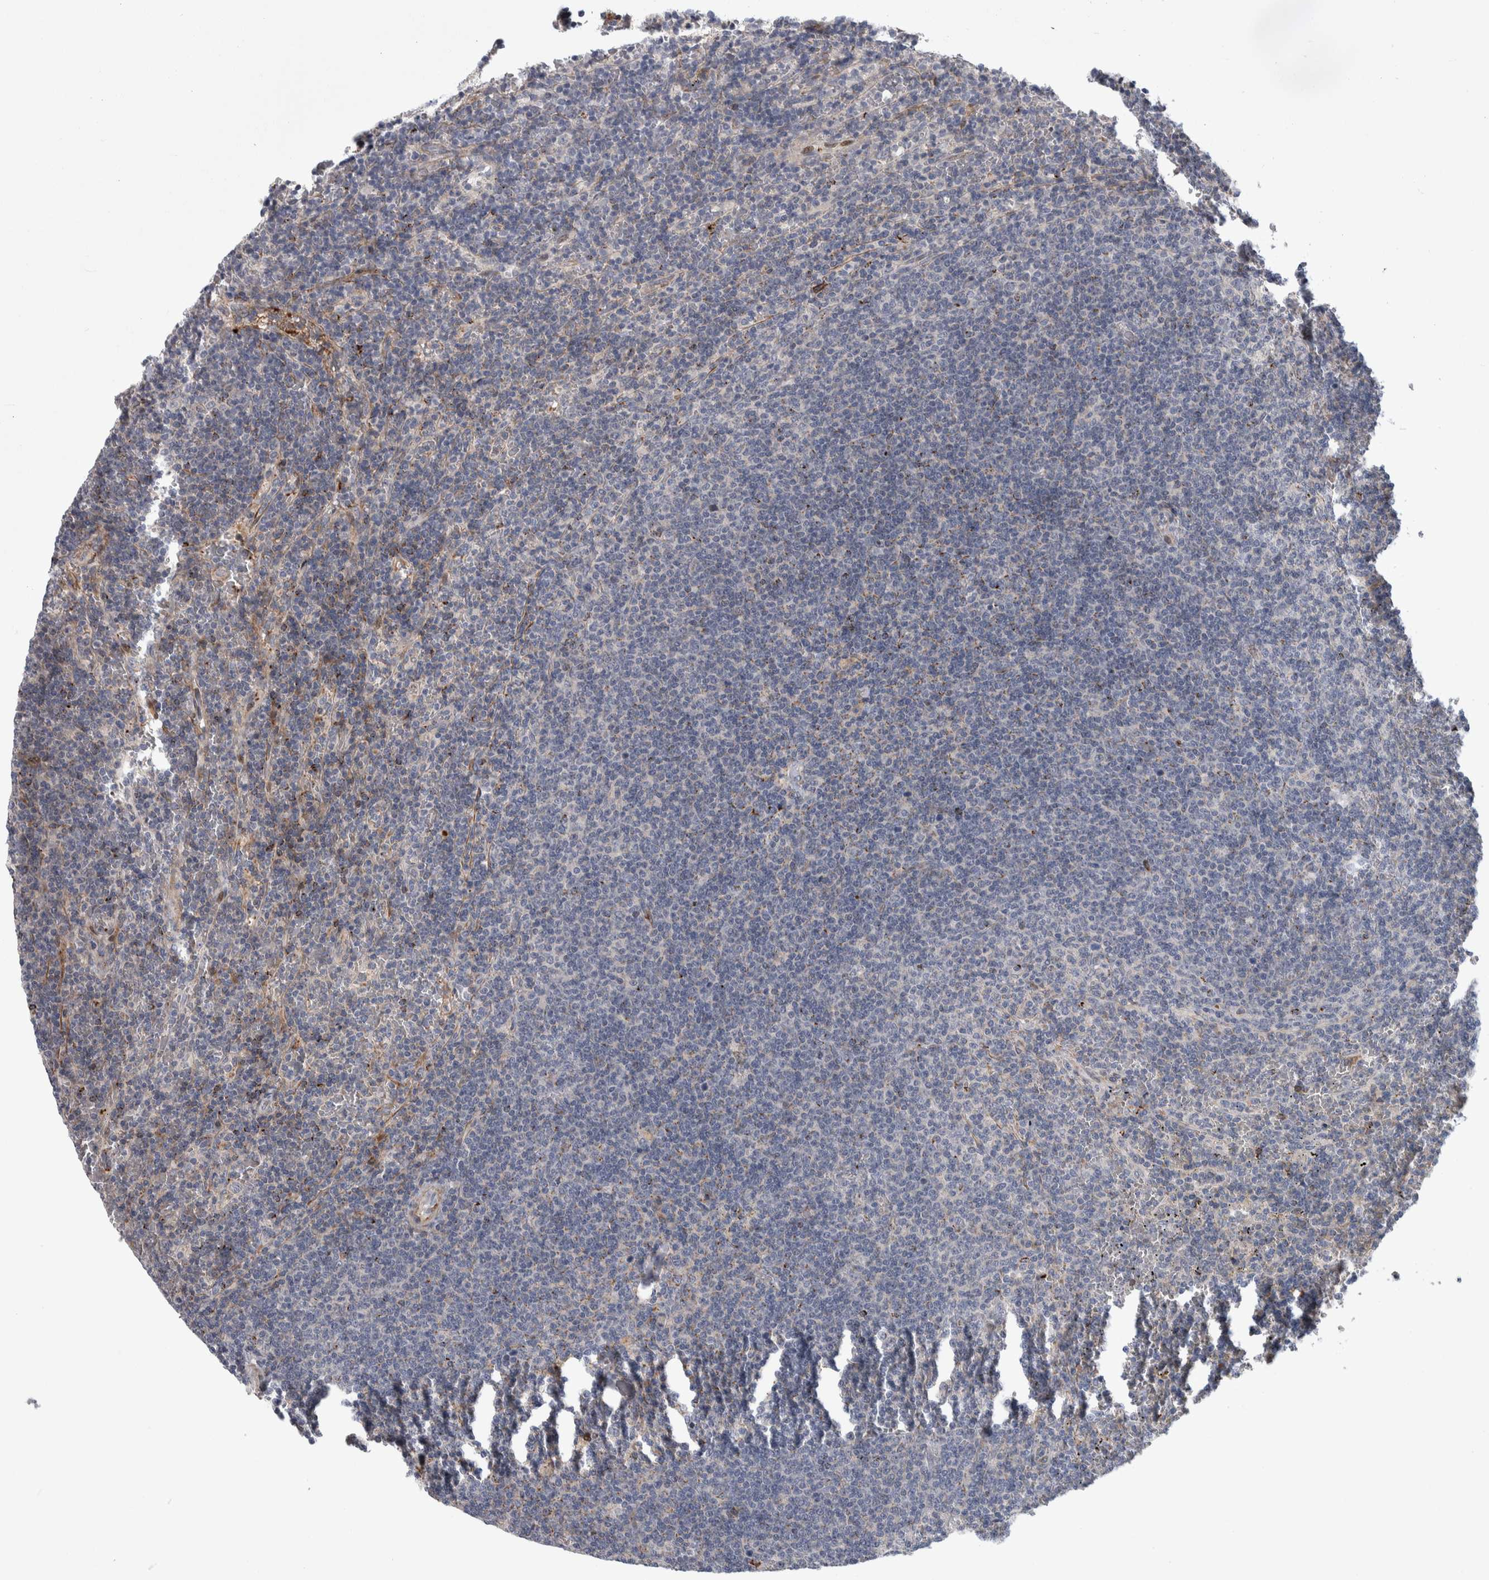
{"staining": {"intensity": "negative", "quantity": "none", "location": "none"}, "tissue": "lymphoma", "cell_type": "Tumor cells", "image_type": "cancer", "snomed": [{"axis": "morphology", "description": "Malignant lymphoma, non-Hodgkin's type, Low grade"}, {"axis": "topography", "description": "Spleen"}], "caption": "The immunohistochemistry (IHC) micrograph has no significant staining in tumor cells of low-grade malignant lymphoma, non-Hodgkin's type tissue.", "gene": "PSMG3", "patient": {"sex": "female", "age": 50}}